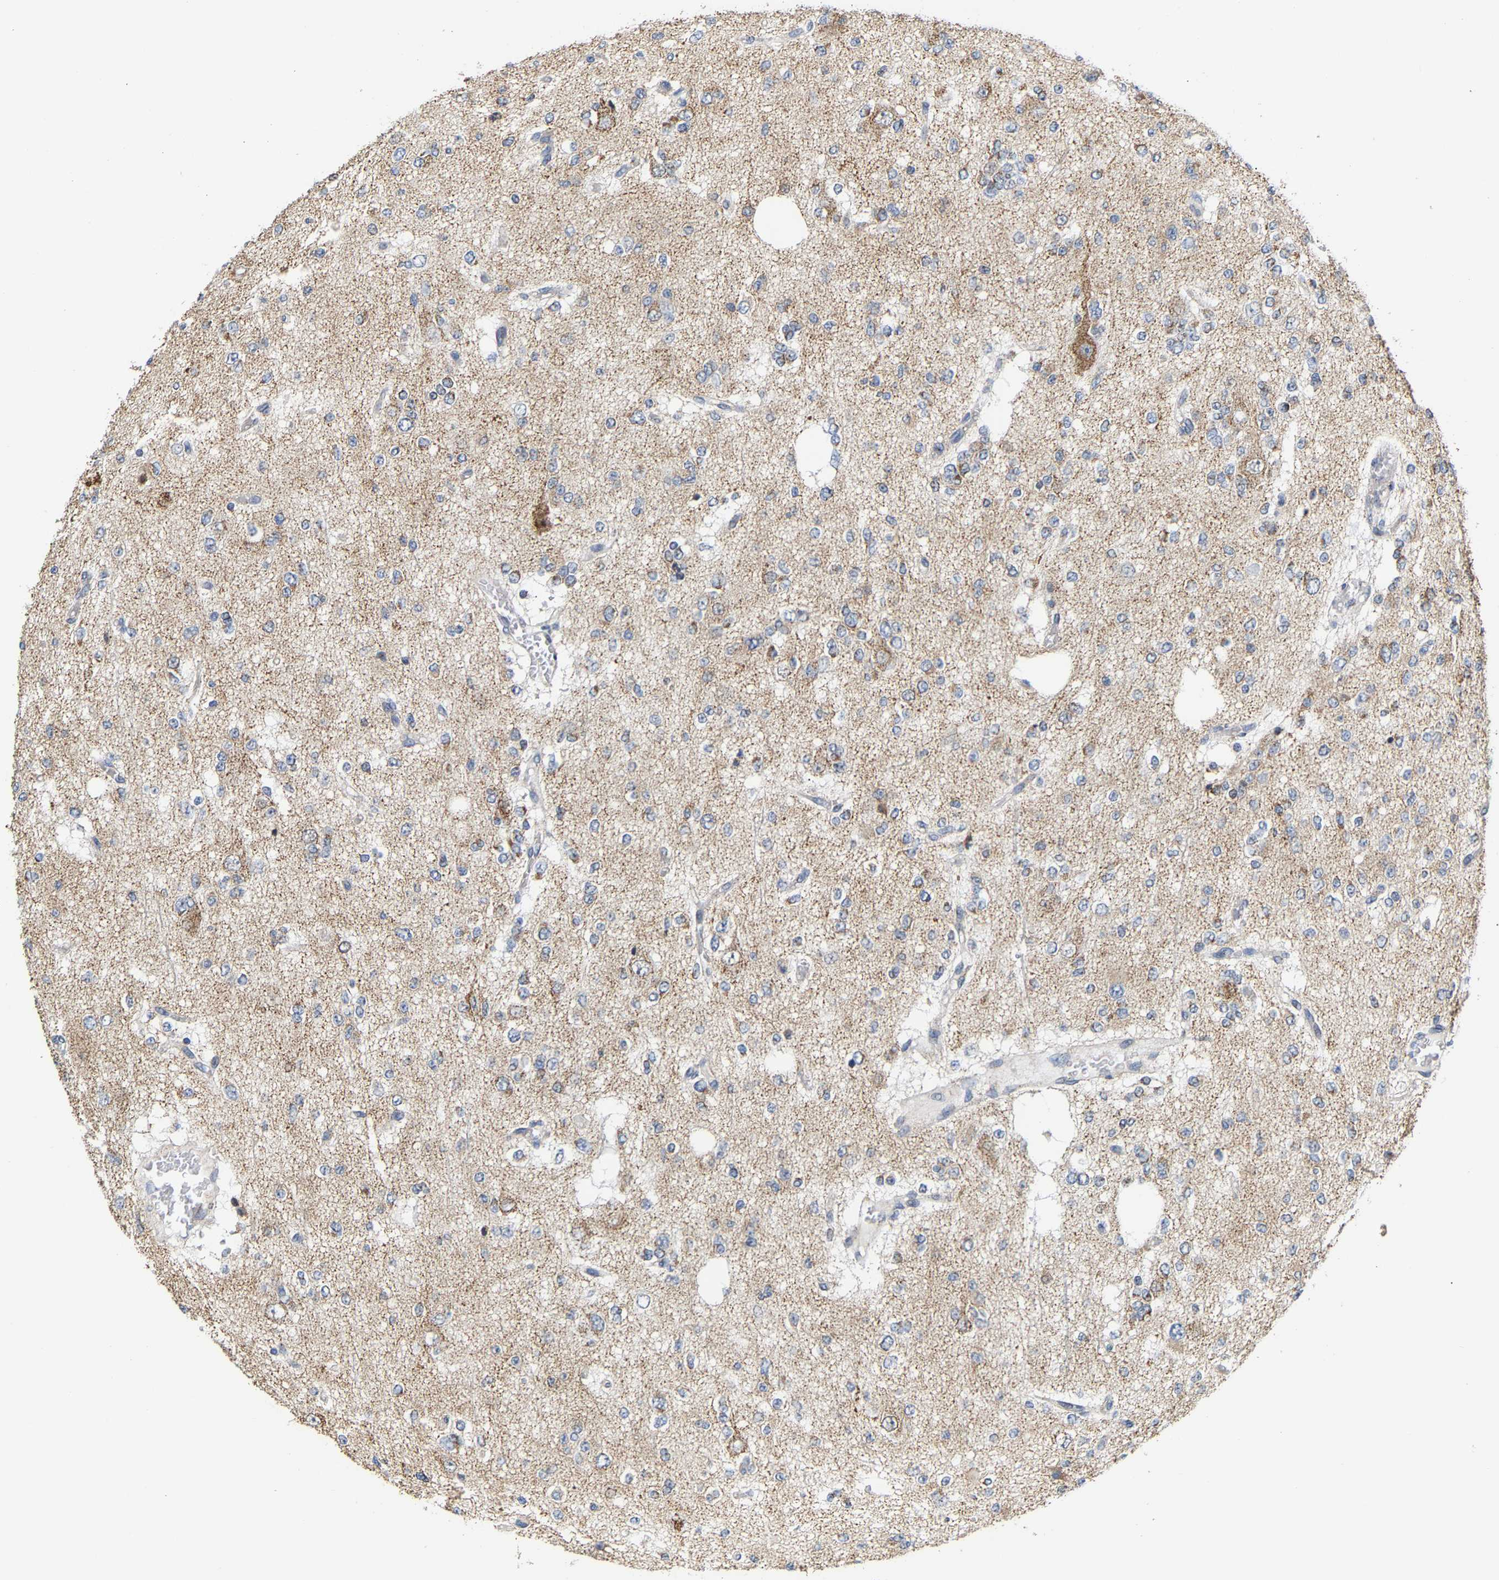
{"staining": {"intensity": "weak", "quantity": "<25%", "location": "cytoplasmic/membranous"}, "tissue": "glioma", "cell_type": "Tumor cells", "image_type": "cancer", "snomed": [{"axis": "morphology", "description": "Glioma, malignant, Low grade"}, {"axis": "topography", "description": "Brain"}], "caption": "Immunohistochemistry micrograph of neoplastic tissue: human low-grade glioma (malignant) stained with DAB (3,3'-diaminobenzidine) exhibits no significant protein staining in tumor cells.", "gene": "PCNT", "patient": {"sex": "male", "age": 38}}